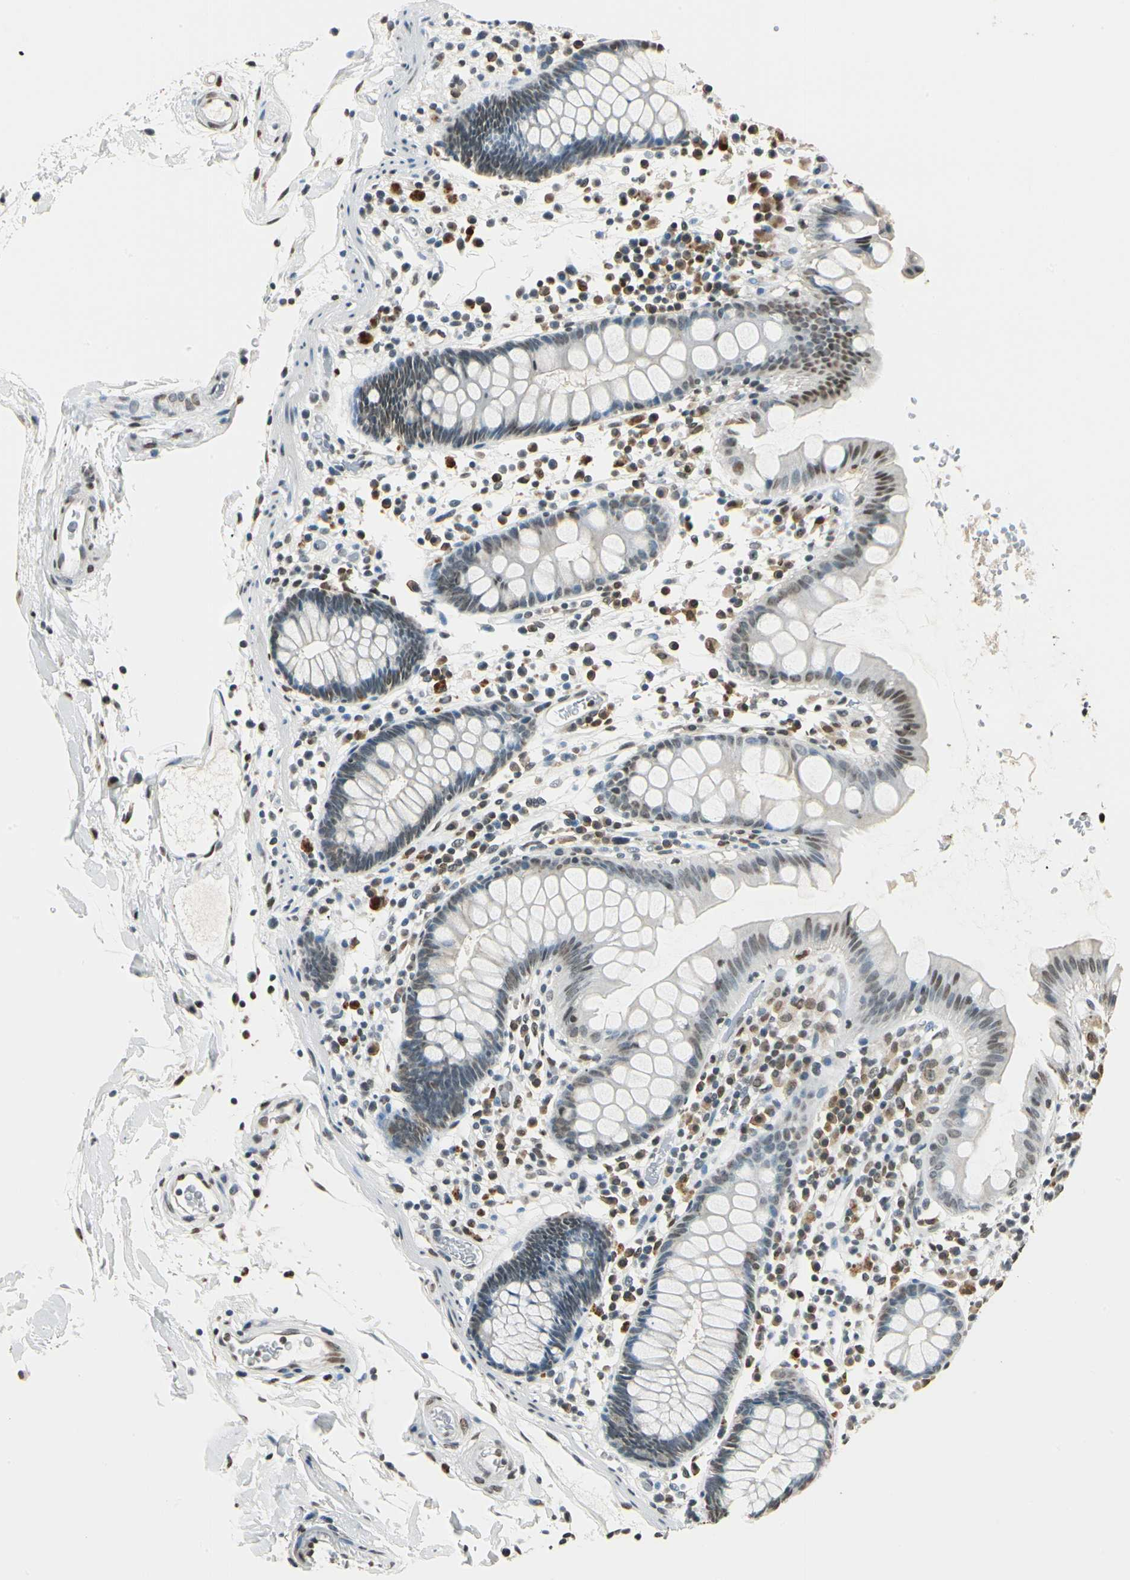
{"staining": {"intensity": "moderate", "quantity": "25%-75%", "location": "nuclear"}, "tissue": "colon", "cell_type": "Endothelial cells", "image_type": "normal", "snomed": [{"axis": "morphology", "description": "Normal tissue, NOS"}, {"axis": "topography", "description": "Colon"}], "caption": "This image exhibits benign colon stained with immunohistochemistry to label a protein in brown. The nuclear of endothelial cells show moderate positivity for the protein. Nuclei are counter-stained blue.", "gene": "FANCG", "patient": {"sex": "female", "age": 78}}